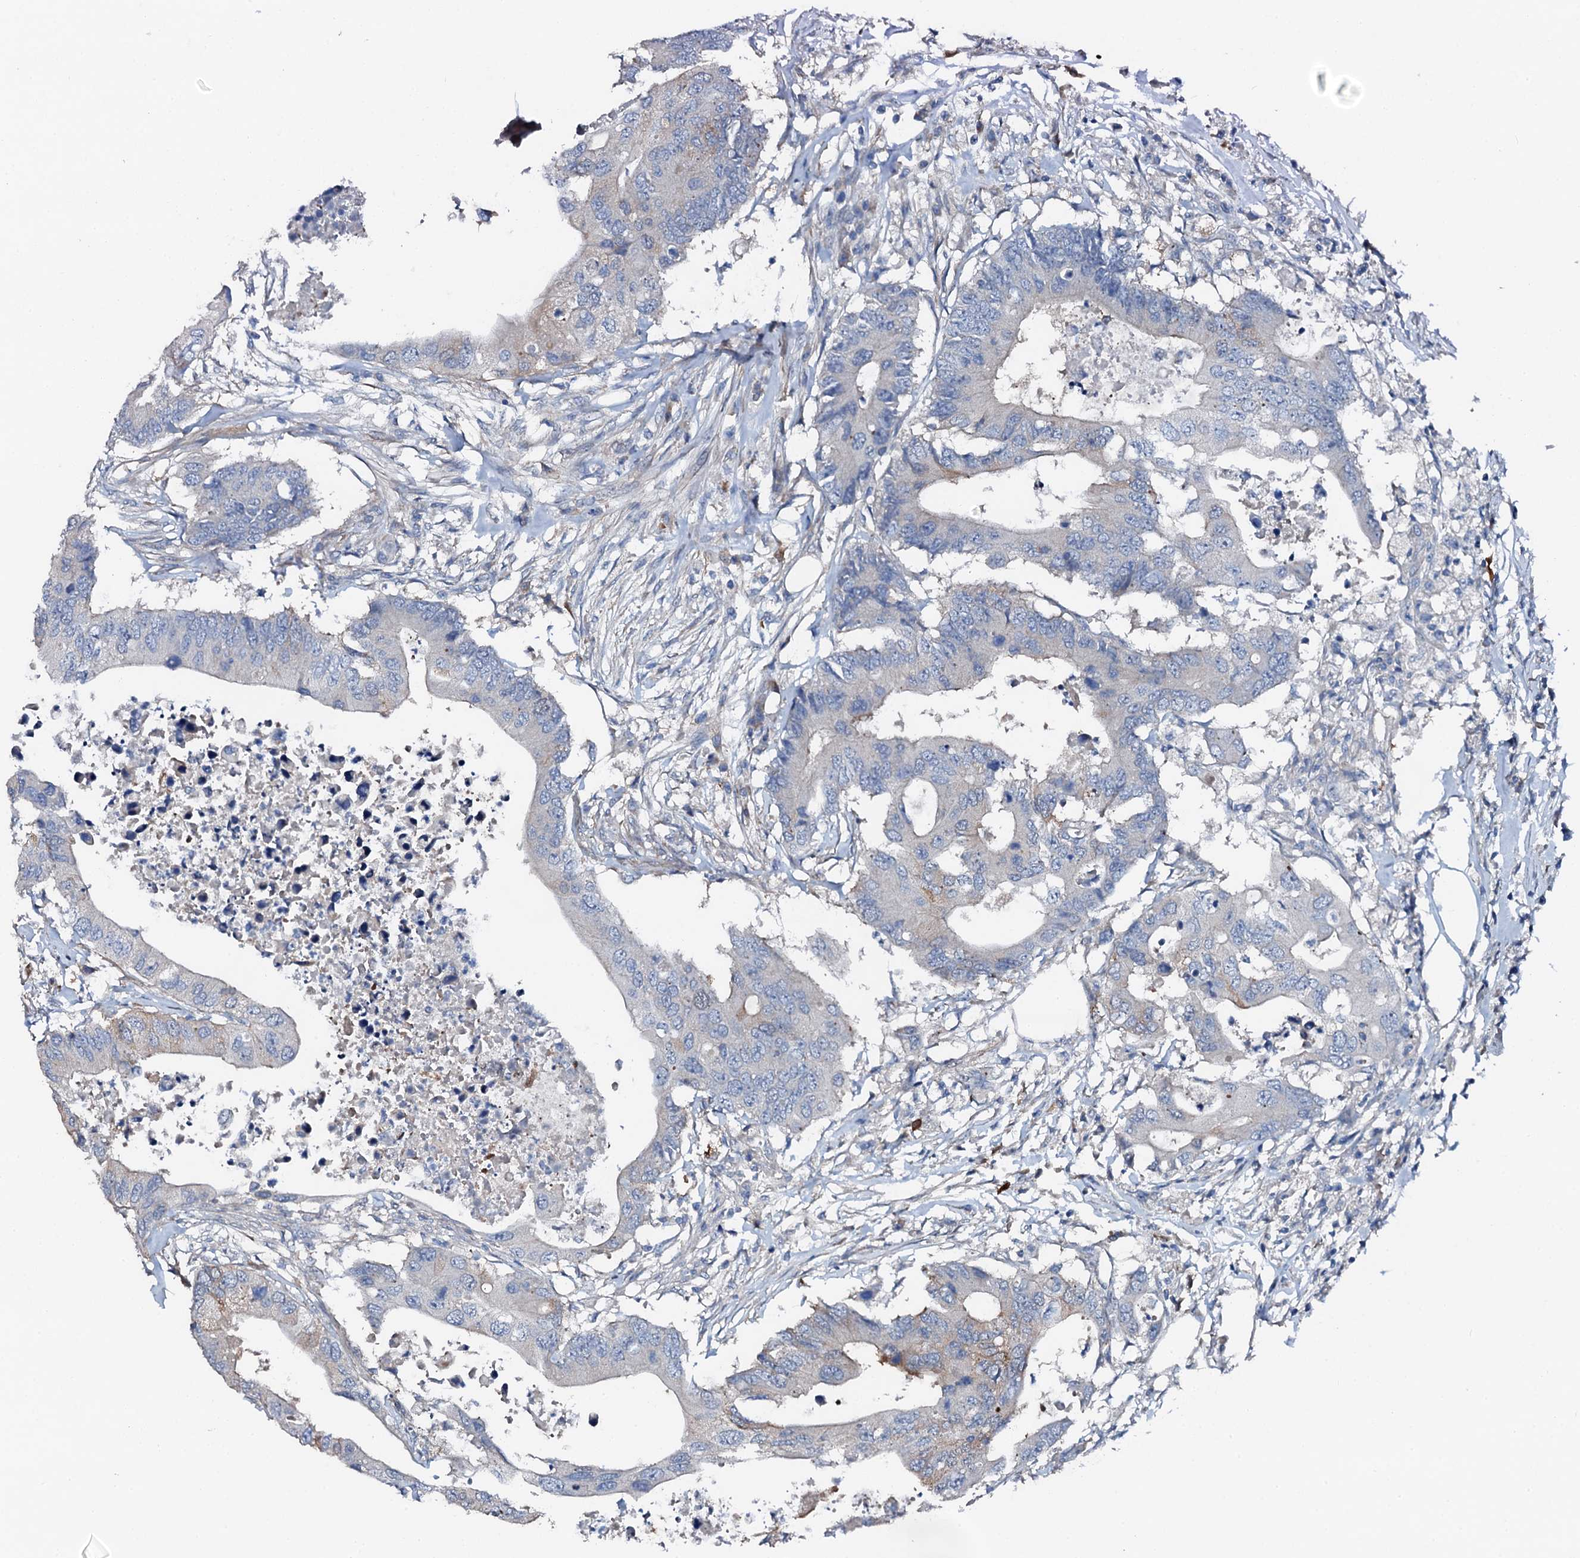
{"staining": {"intensity": "moderate", "quantity": "<25%", "location": "cytoplasmic/membranous"}, "tissue": "colorectal cancer", "cell_type": "Tumor cells", "image_type": "cancer", "snomed": [{"axis": "morphology", "description": "Adenocarcinoma, NOS"}, {"axis": "topography", "description": "Colon"}], "caption": "This is a photomicrograph of immunohistochemistry staining of adenocarcinoma (colorectal), which shows moderate staining in the cytoplasmic/membranous of tumor cells.", "gene": "GFOD2", "patient": {"sex": "male", "age": 71}}